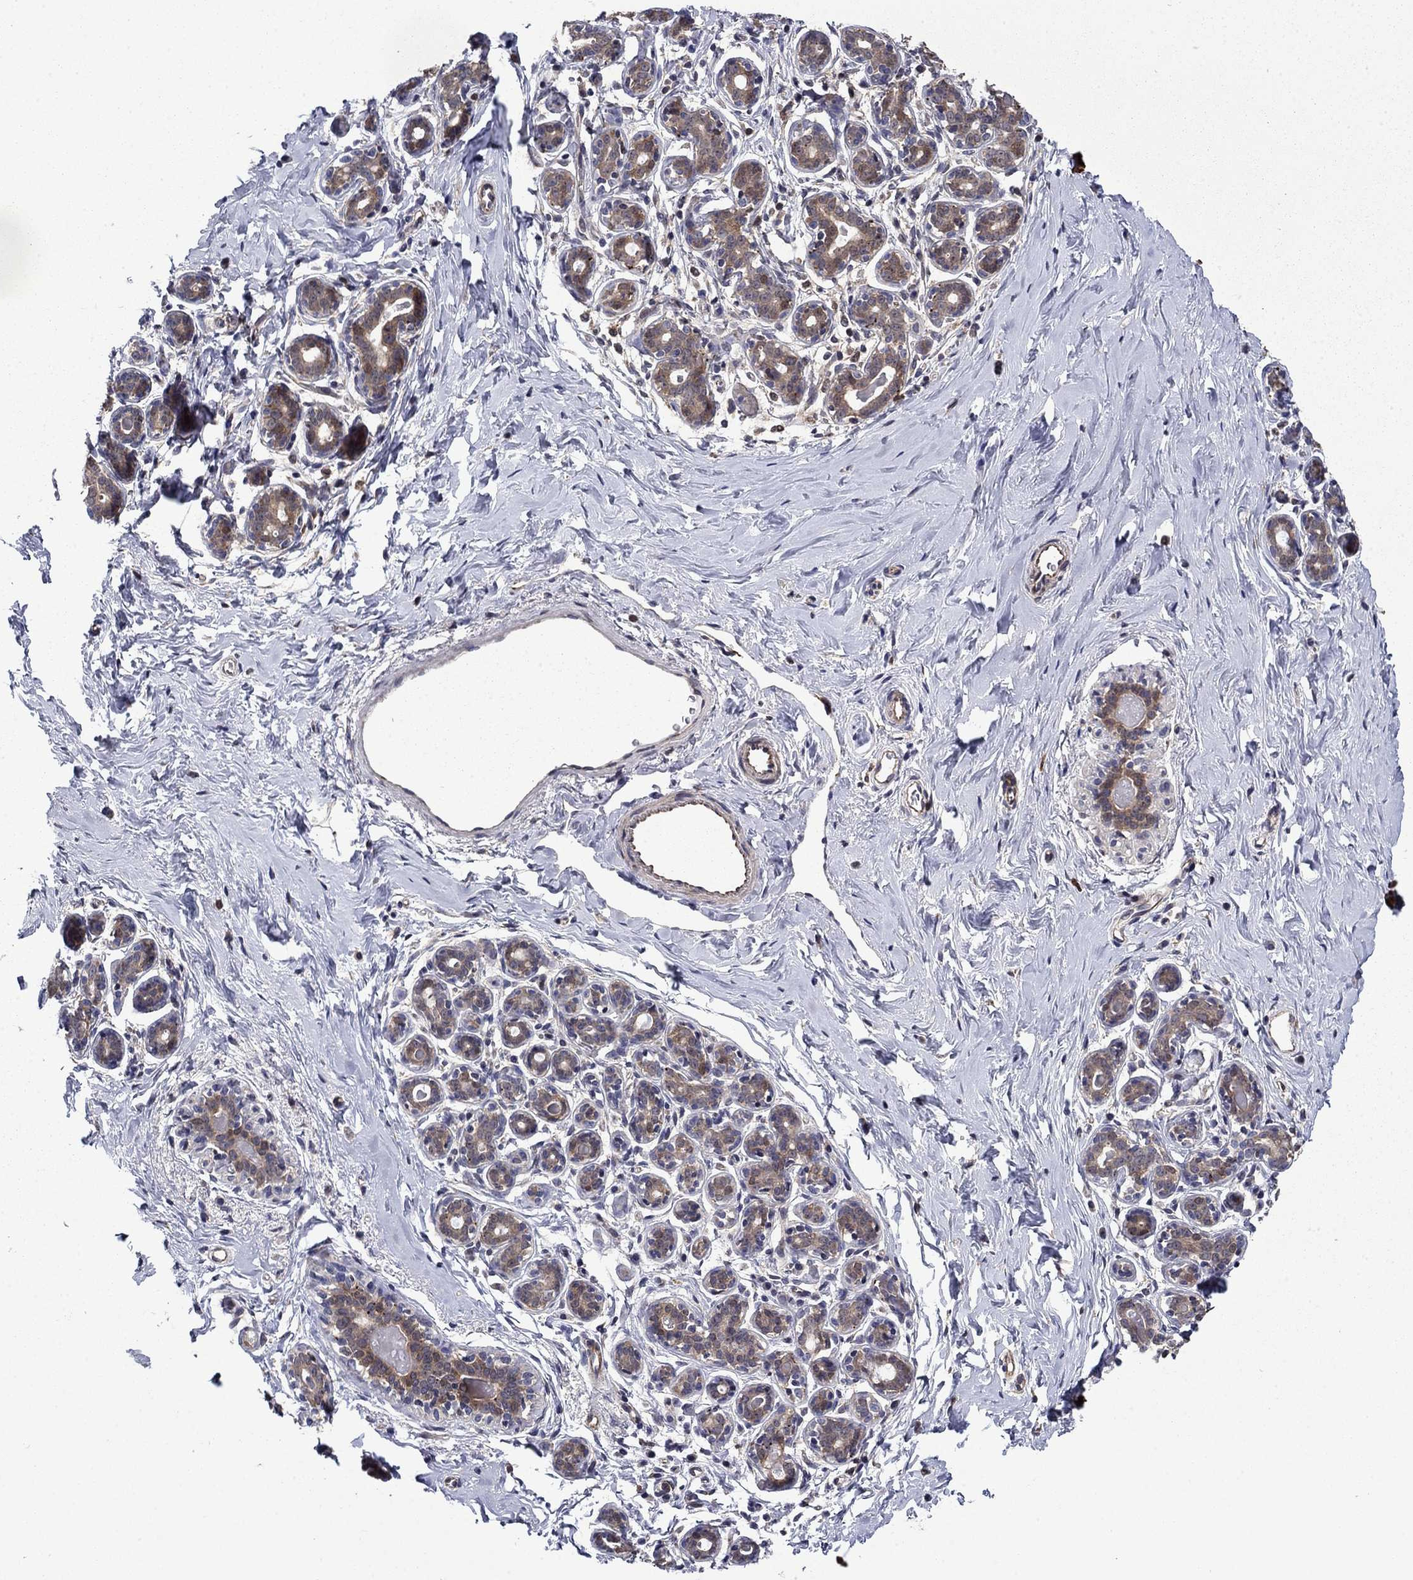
{"staining": {"intensity": "negative", "quantity": "none", "location": "none"}, "tissue": "breast", "cell_type": "Adipocytes", "image_type": "normal", "snomed": [{"axis": "morphology", "description": "Normal tissue, NOS"}, {"axis": "topography", "description": "Skin"}, {"axis": "topography", "description": "Breast"}], "caption": "Immunohistochemistry photomicrograph of normal human breast stained for a protein (brown), which displays no staining in adipocytes. (Stains: DAB immunohistochemistry (IHC) with hematoxylin counter stain, Microscopy: brightfield microscopy at high magnification).", "gene": "TPMT", "patient": {"sex": "female", "age": 43}}